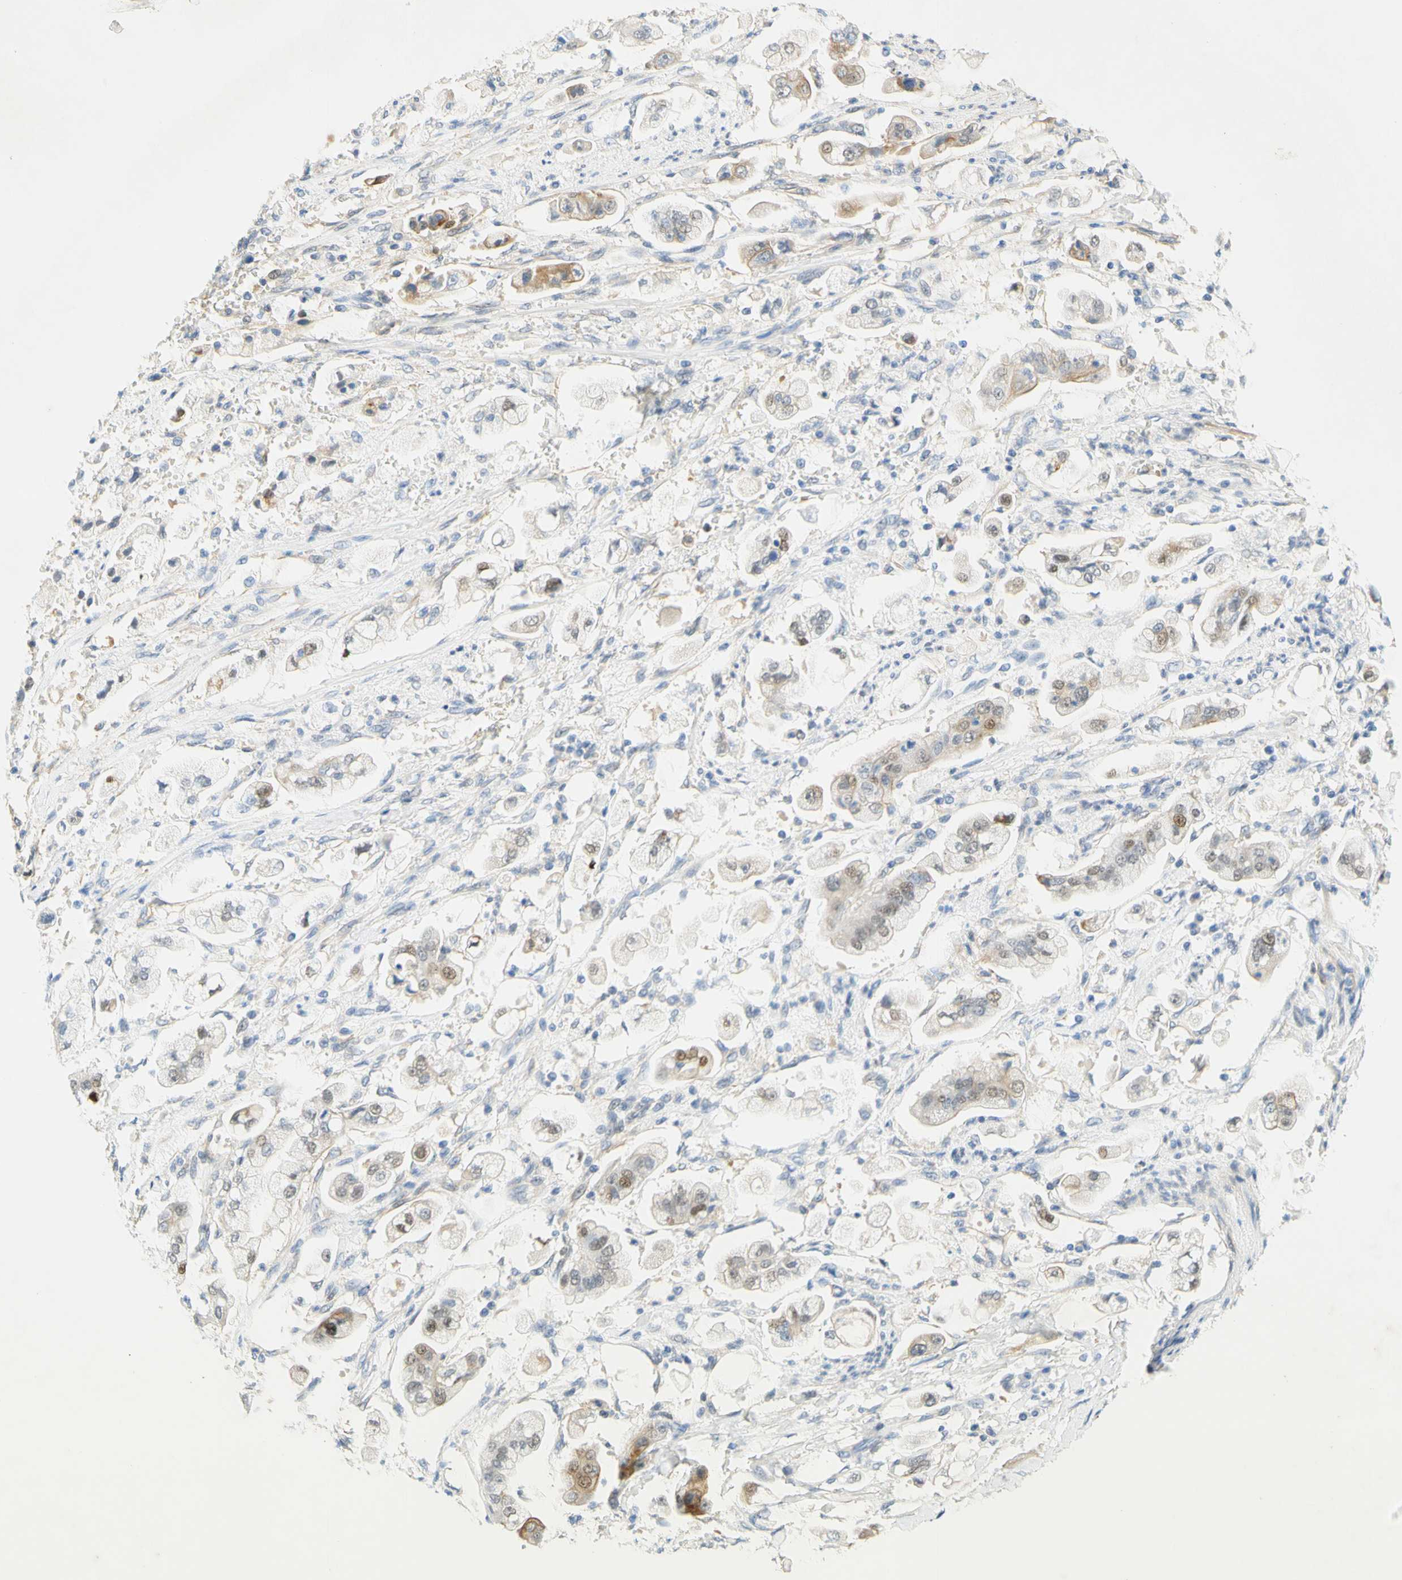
{"staining": {"intensity": "moderate", "quantity": "<25%", "location": "cytoplasmic/membranous,nuclear"}, "tissue": "stomach cancer", "cell_type": "Tumor cells", "image_type": "cancer", "snomed": [{"axis": "morphology", "description": "Adenocarcinoma, NOS"}, {"axis": "topography", "description": "Stomach"}], "caption": "Stomach adenocarcinoma stained with a brown dye demonstrates moderate cytoplasmic/membranous and nuclear positive positivity in about <25% of tumor cells.", "gene": "ENTREP2", "patient": {"sex": "male", "age": 62}}